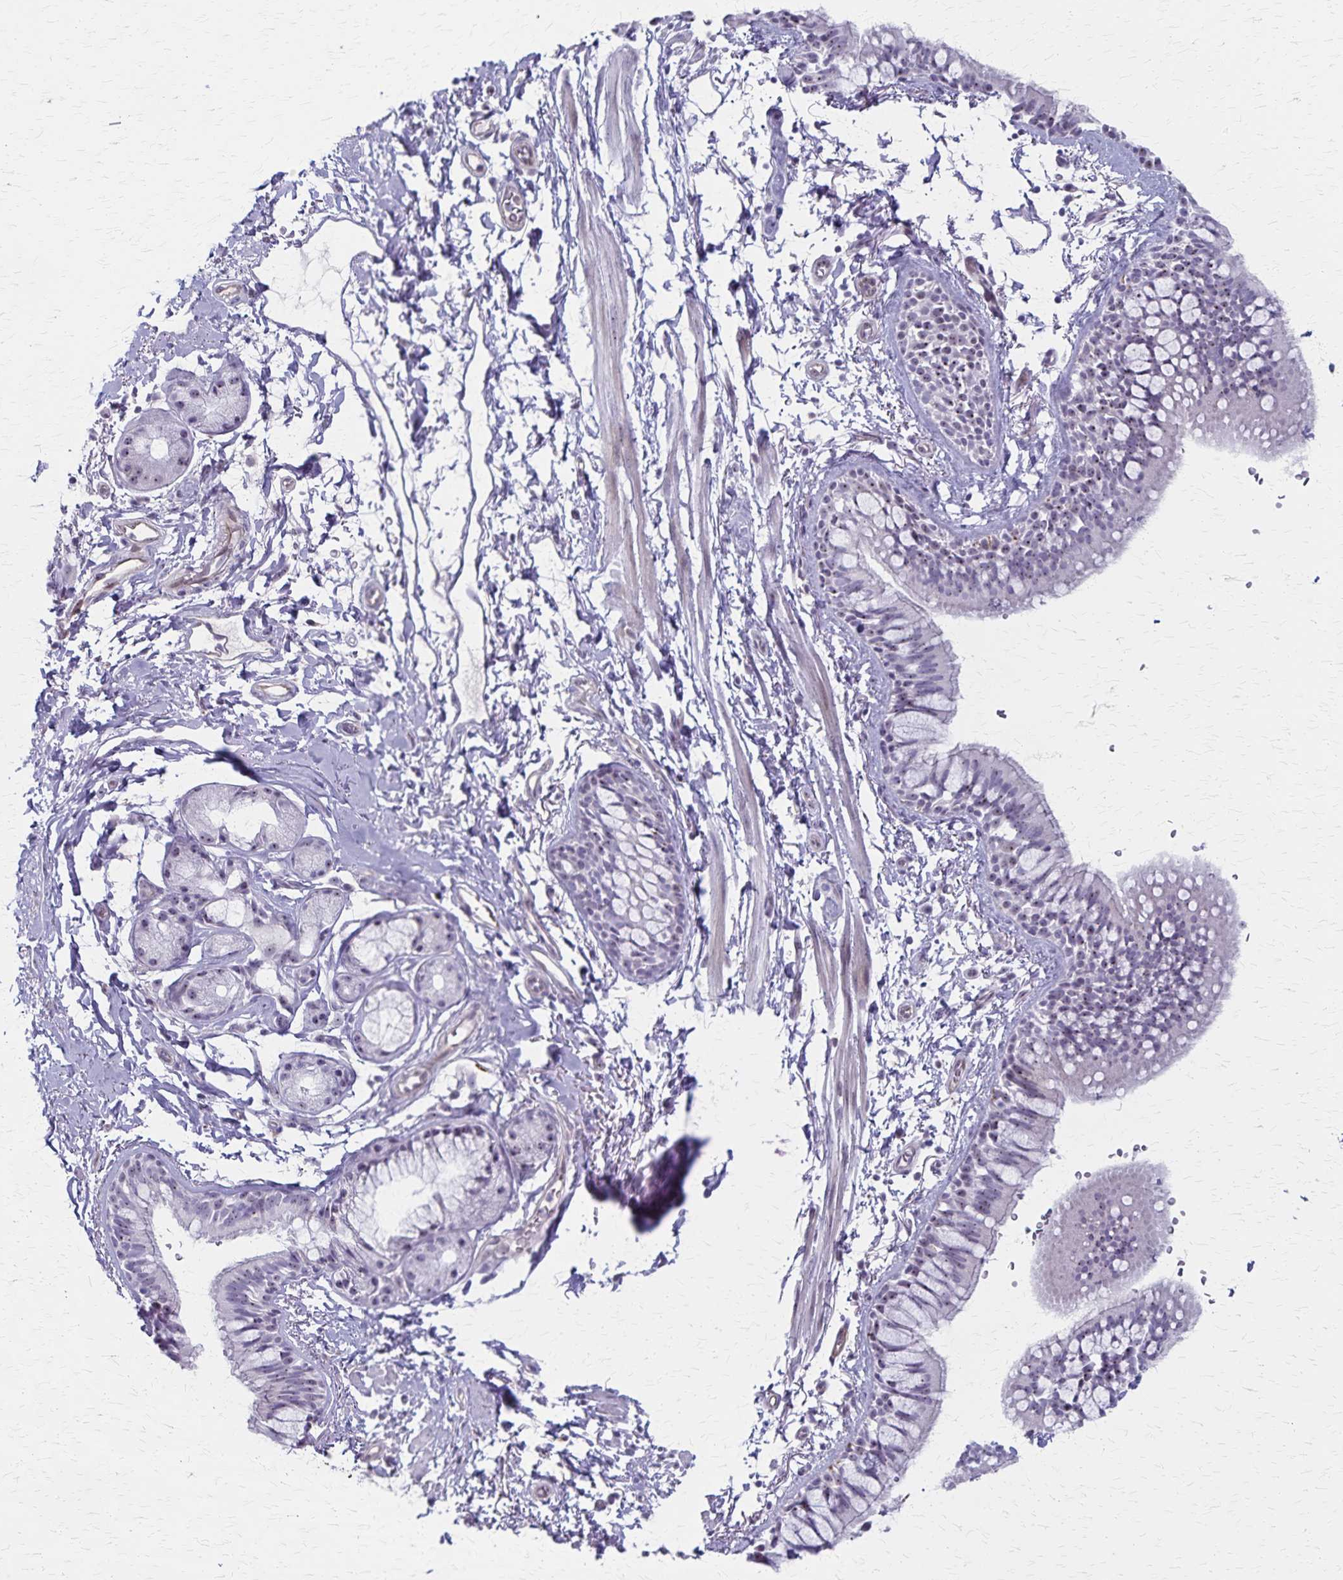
{"staining": {"intensity": "weak", "quantity": "<25%", "location": "nuclear"}, "tissue": "bronchus", "cell_type": "Respiratory epithelial cells", "image_type": "normal", "snomed": [{"axis": "morphology", "description": "Normal tissue, NOS"}, {"axis": "topography", "description": "Lymph node"}, {"axis": "topography", "description": "Cartilage tissue"}, {"axis": "topography", "description": "Bronchus"}], "caption": "The IHC histopathology image has no significant positivity in respiratory epithelial cells of bronchus. (Stains: DAB IHC with hematoxylin counter stain, Microscopy: brightfield microscopy at high magnification).", "gene": "DLK2", "patient": {"sex": "female", "age": 70}}